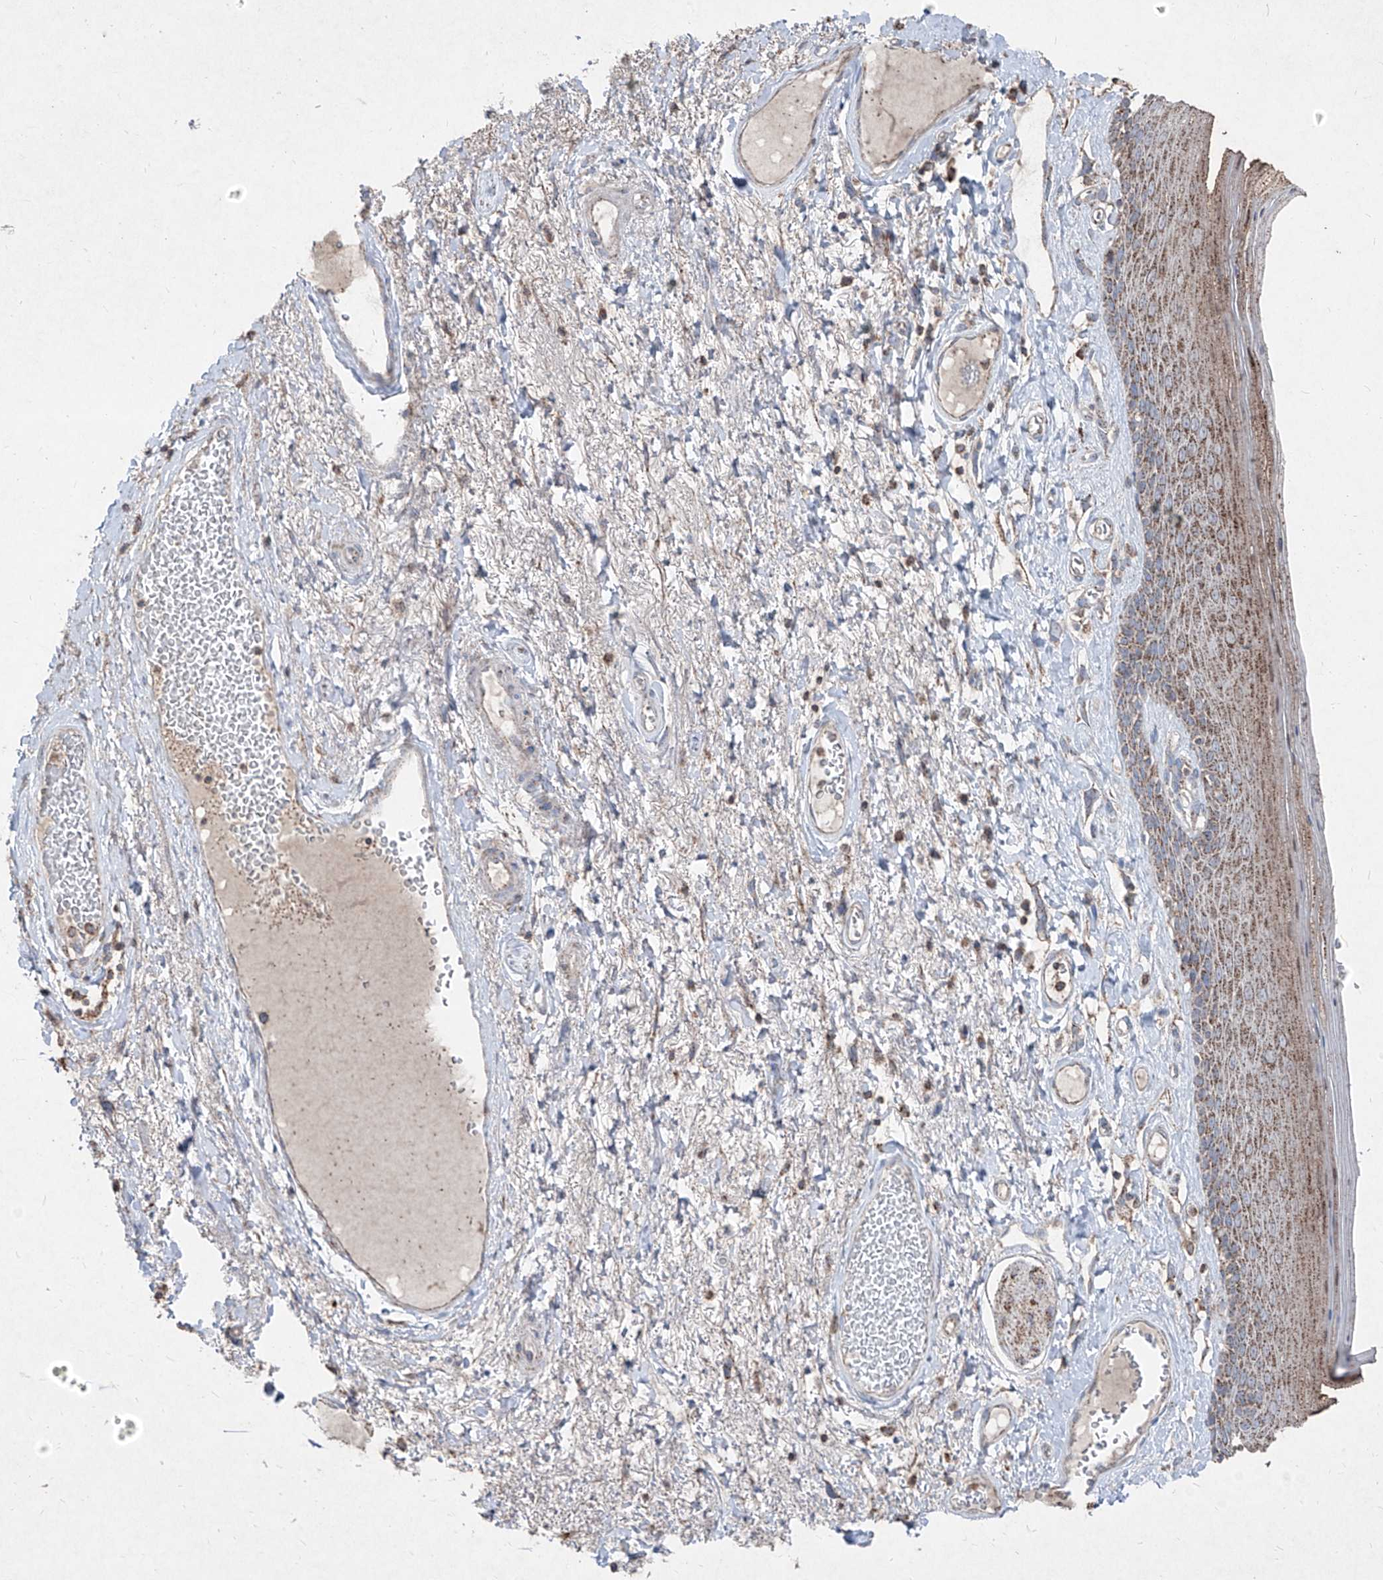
{"staining": {"intensity": "moderate", "quantity": ">75%", "location": "cytoplasmic/membranous"}, "tissue": "skin", "cell_type": "Epidermal cells", "image_type": "normal", "snomed": [{"axis": "morphology", "description": "Normal tissue, NOS"}, {"axis": "topography", "description": "Anal"}], "caption": "Epidermal cells reveal medium levels of moderate cytoplasmic/membranous expression in approximately >75% of cells in unremarkable skin.", "gene": "ABCD3", "patient": {"sex": "male", "age": 69}}